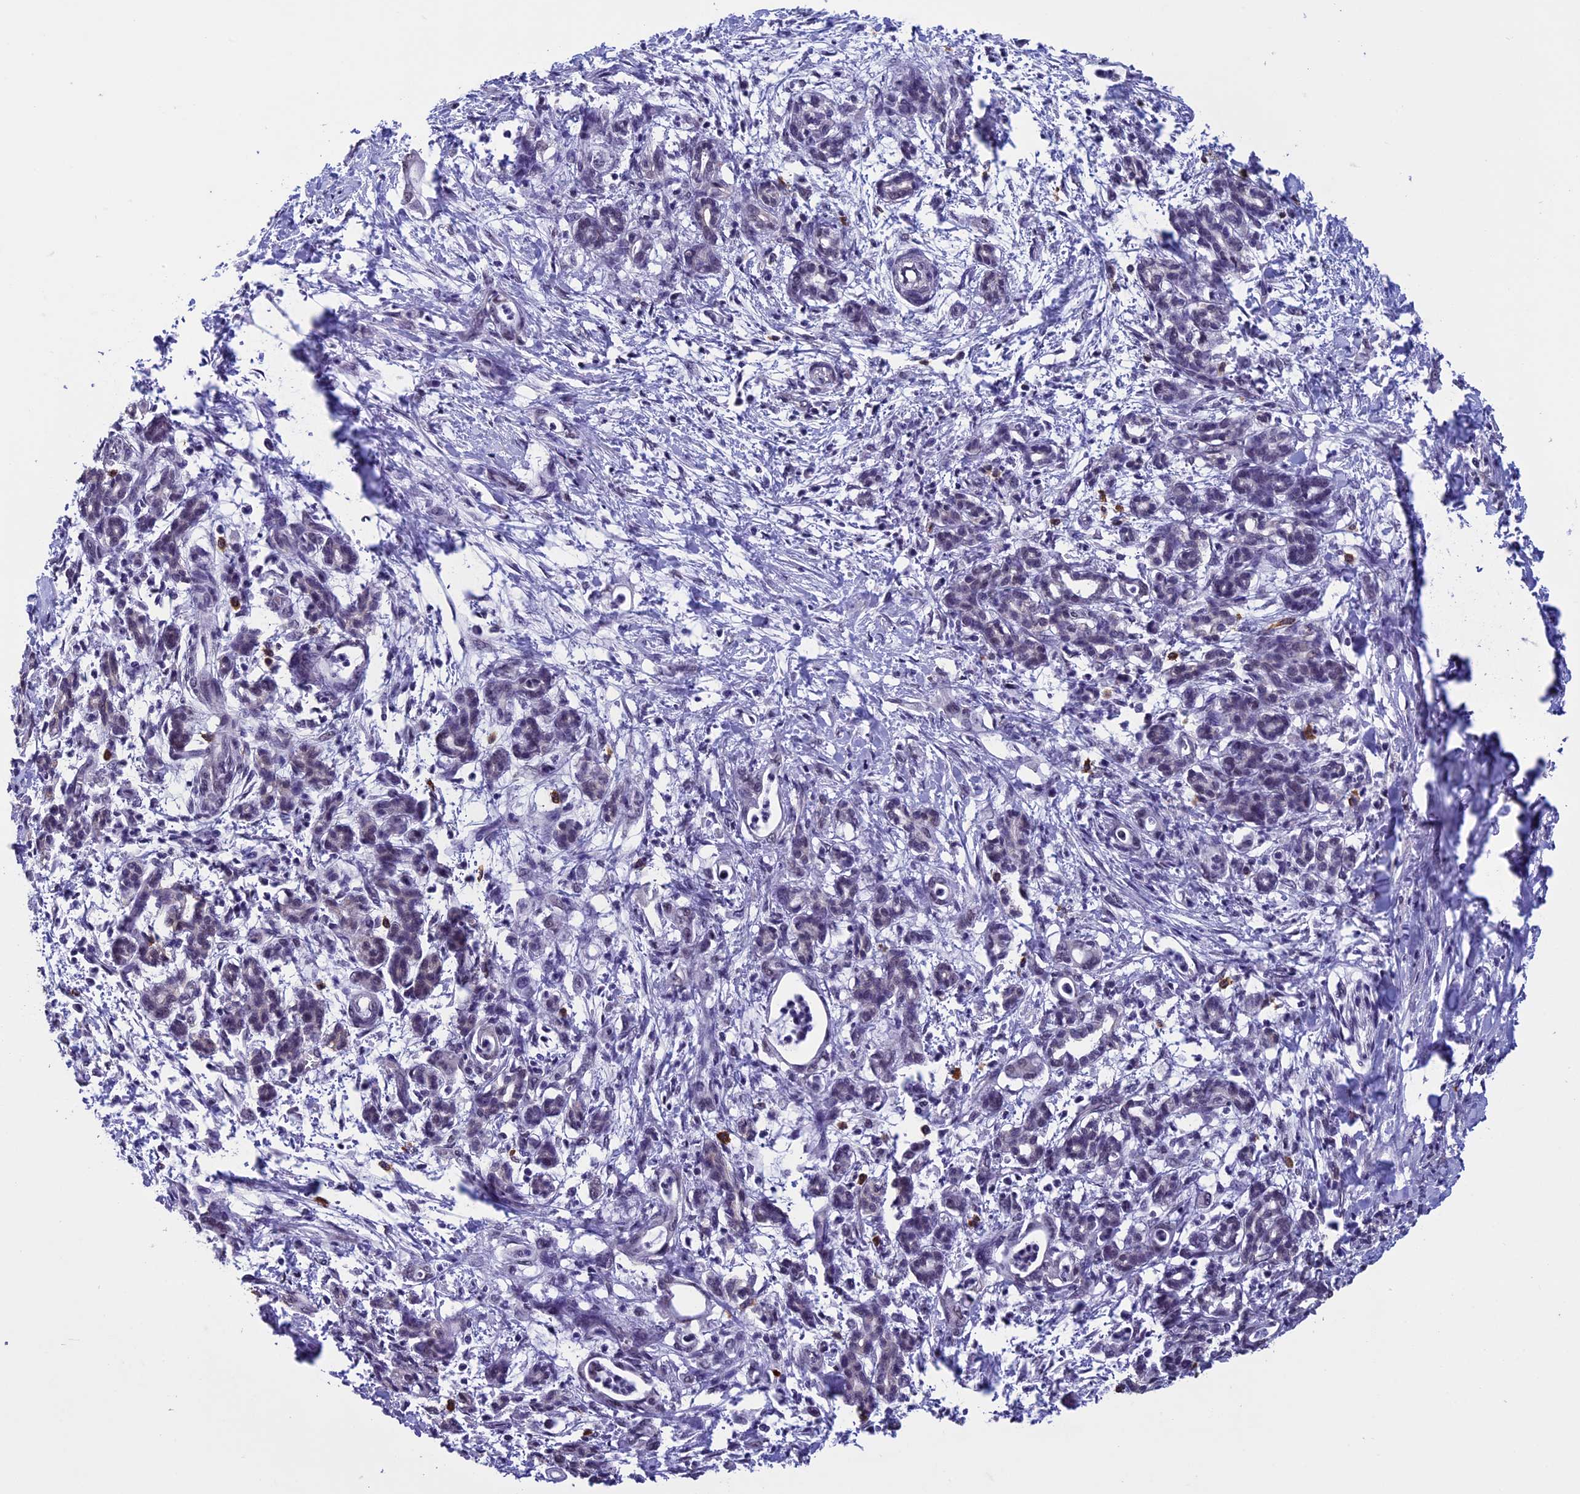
{"staining": {"intensity": "negative", "quantity": "none", "location": "none"}, "tissue": "pancreatic cancer", "cell_type": "Tumor cells", "image_type": "cancer", "snomed": [{"axis": "morphology", "description": "Adenocarcinoma, NOS"}, {"axis": "topography", "description": "Pancreas"}], "caption": "A histopathology image of human pancreatic cancer is negative for staining in tumor cells.", "gene": "RNF40", "patient": {"sex": "female", "age": 55}}